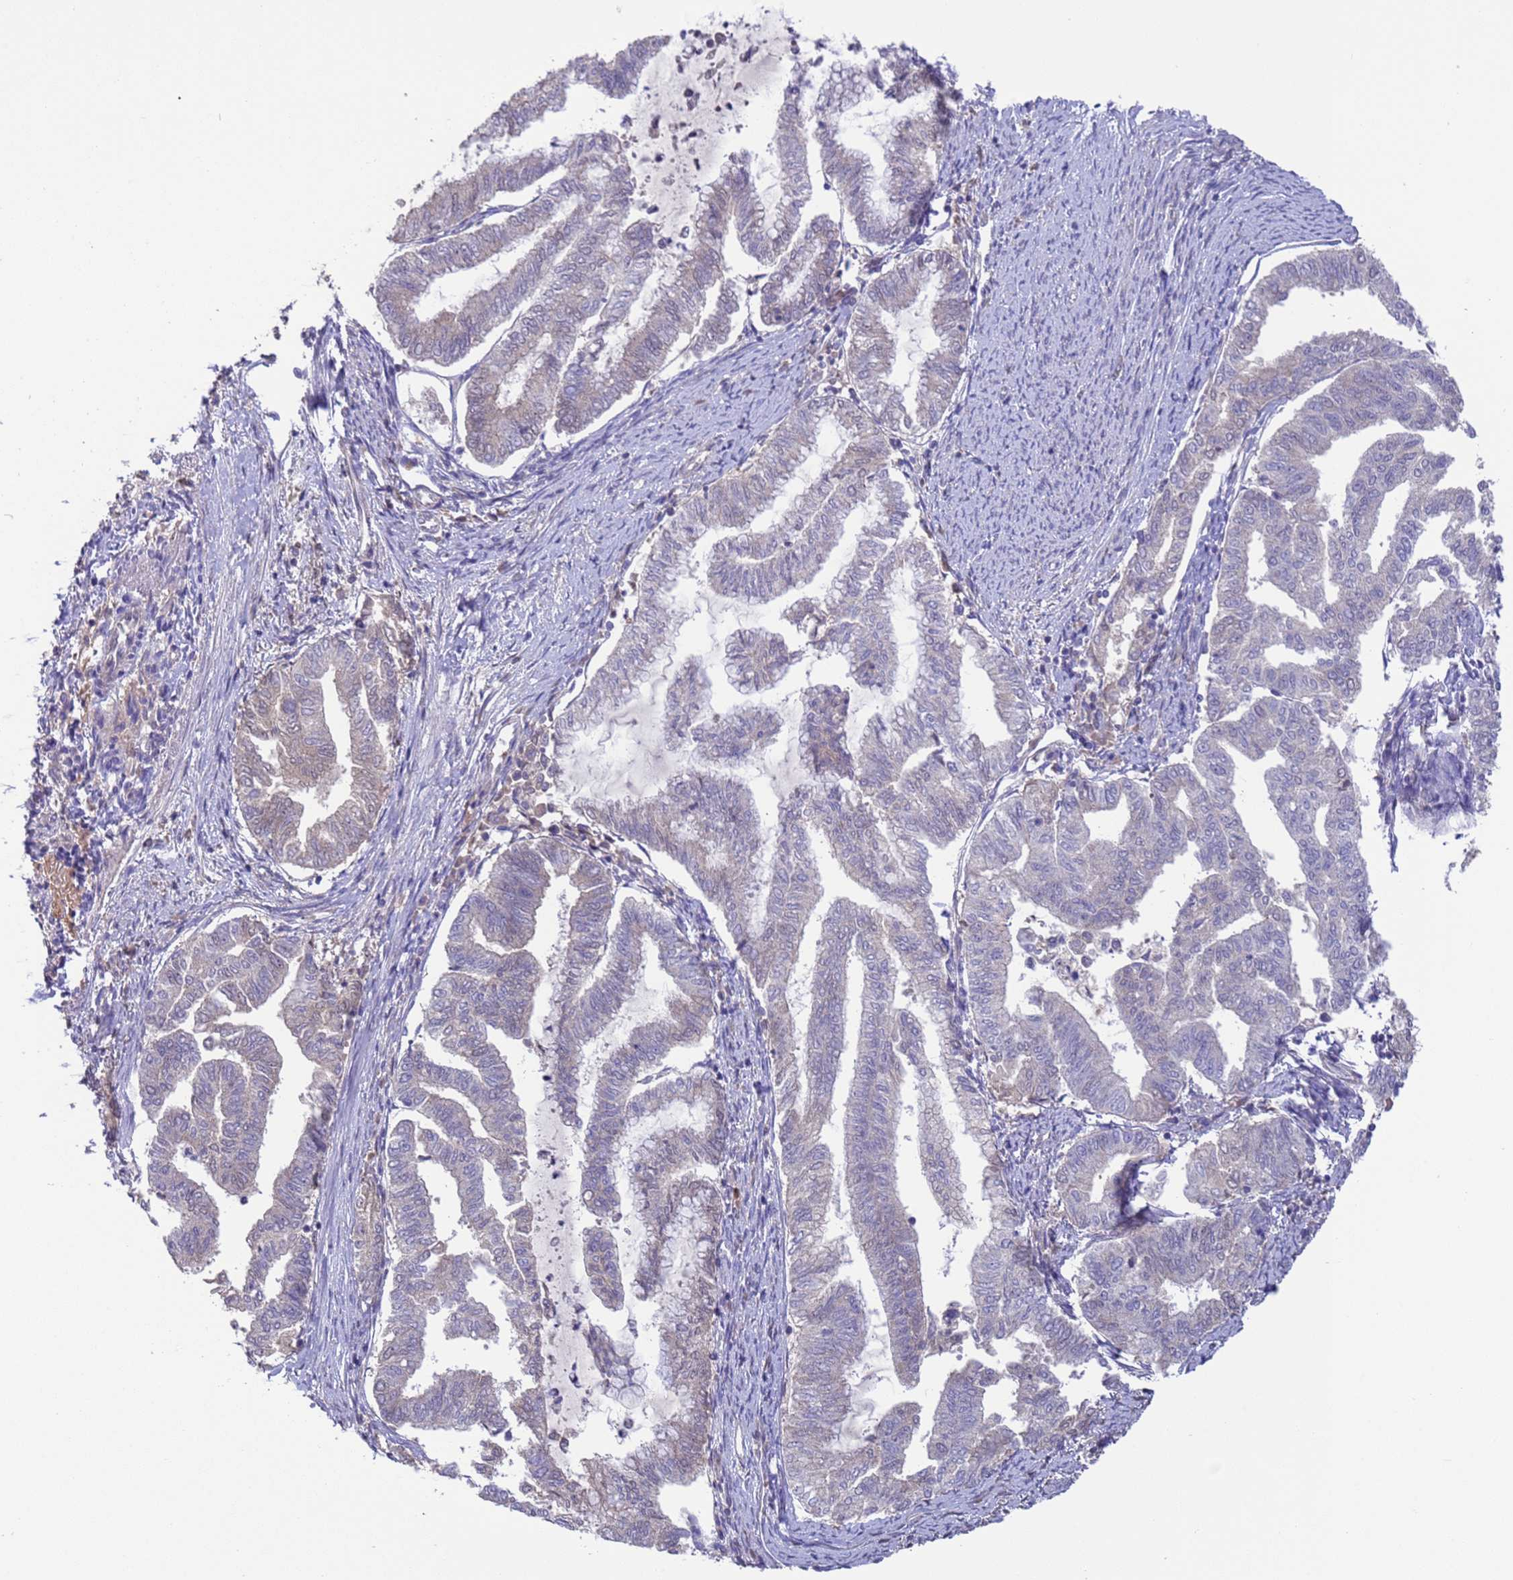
{"staining": {"intensity": "weak", "quantity": "<25%", "location": "cytoplasmic/membranous"}, "tissue": "endometrial cancer", "cell_type": "Tumor cells", "image_type": "cancer", "snomed": [{"axis": "morphology", "description": "Adenocarcinoma, NOS"}, {"axis": "topography", "description": "Endometrium"}], "caption": "Histopathology image shows no significant protein expression in tumor cells of endometrial cancer.", "gene": "GJA10", "patient": {"sex": "female", "age": 79}}